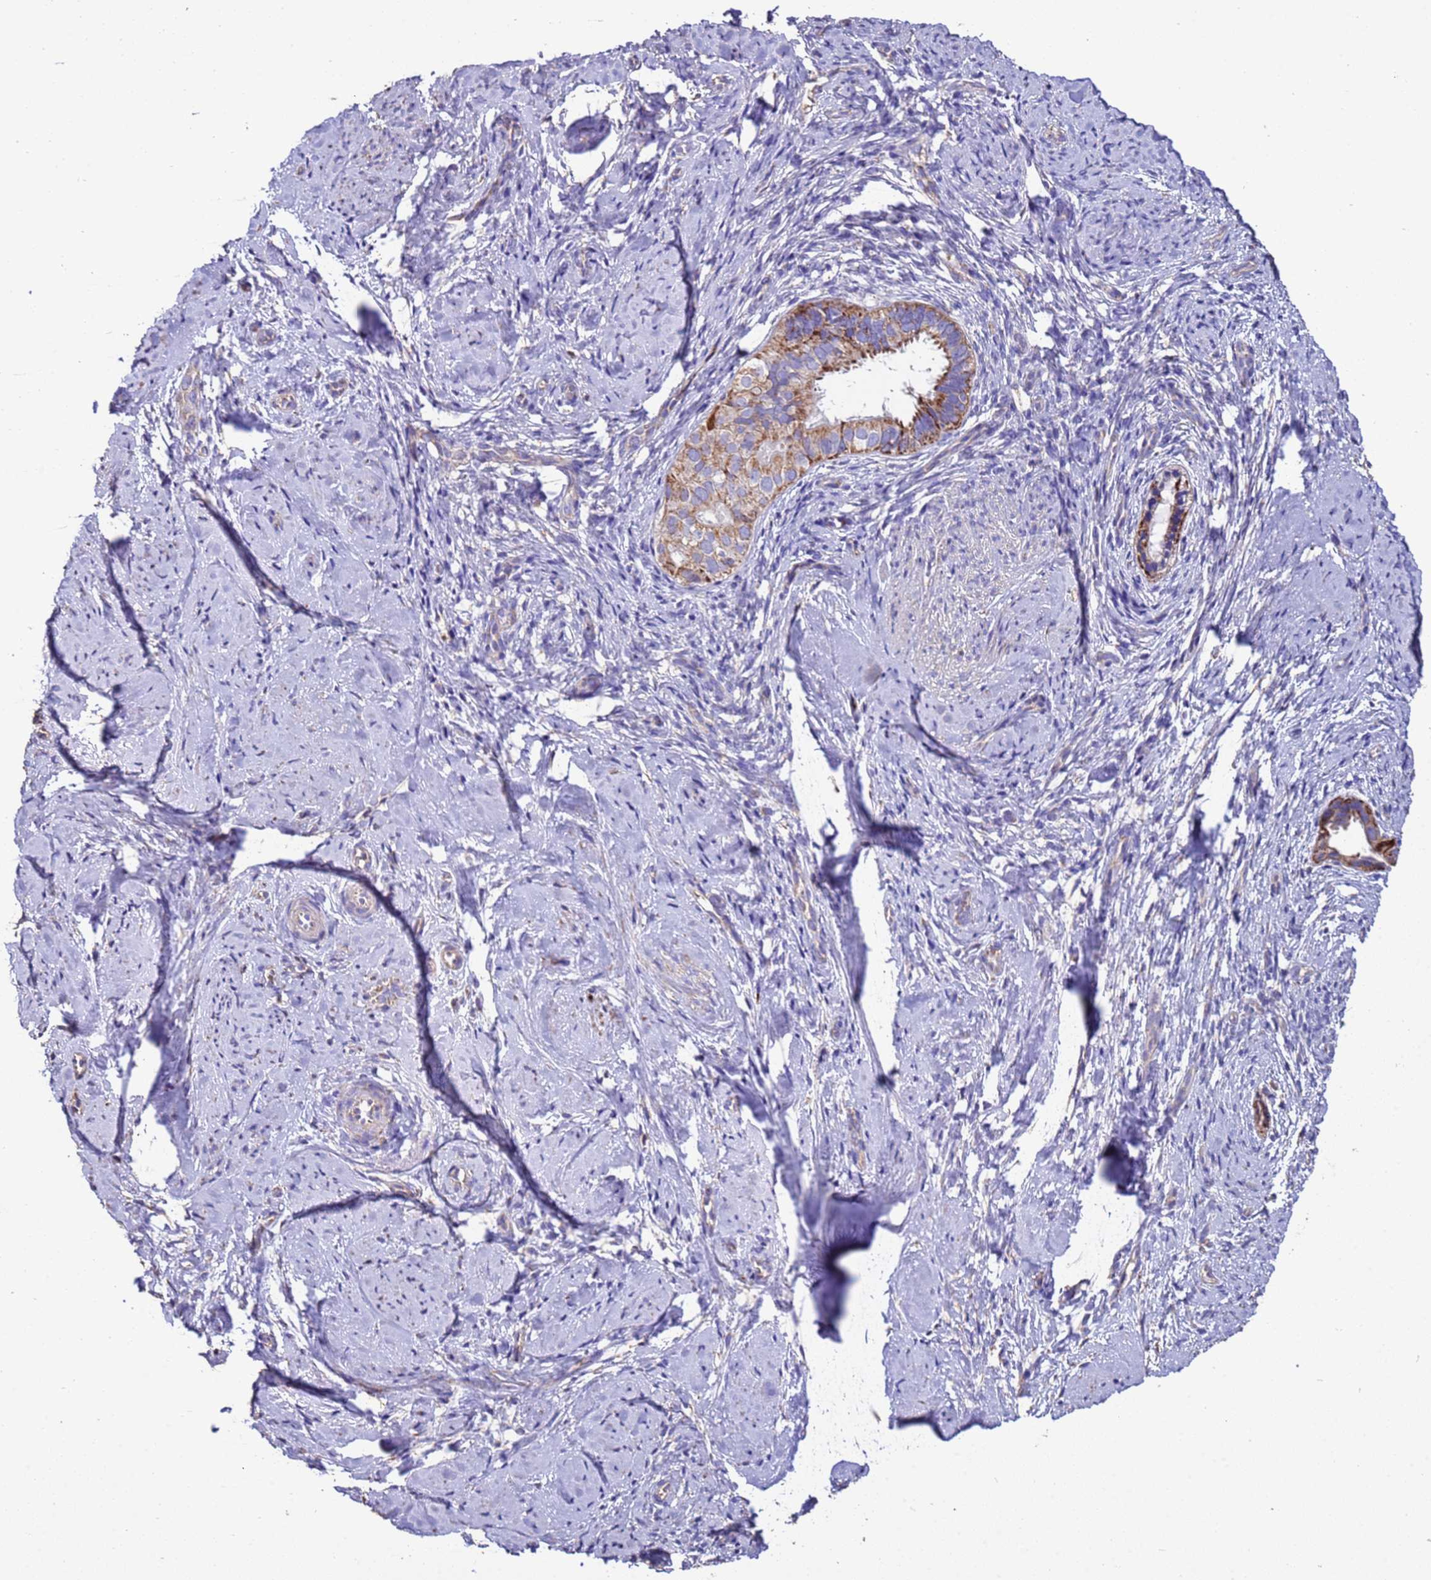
{"staining": {"intensity": "moderate", "quantity": ">75%", "location": "cytoplasmic/membranous"}, "tissue": "cervix", "cell_type": "Glandular cells", "image_type": "normal", "snomed": [{"axis": "morphology", "description": "Normal tissue, NOS"}, {"axis": "topography", "description": "Cervix"}], "caption": "This micrograph reveals immunohistochemistry staining of normal human cervix, with medium moderate cytoplasmic/membranous positivity in approximately >75% of glandular cells.", "gene": "ZNFX1", "patient": {"sex": "female", "age": 57}}